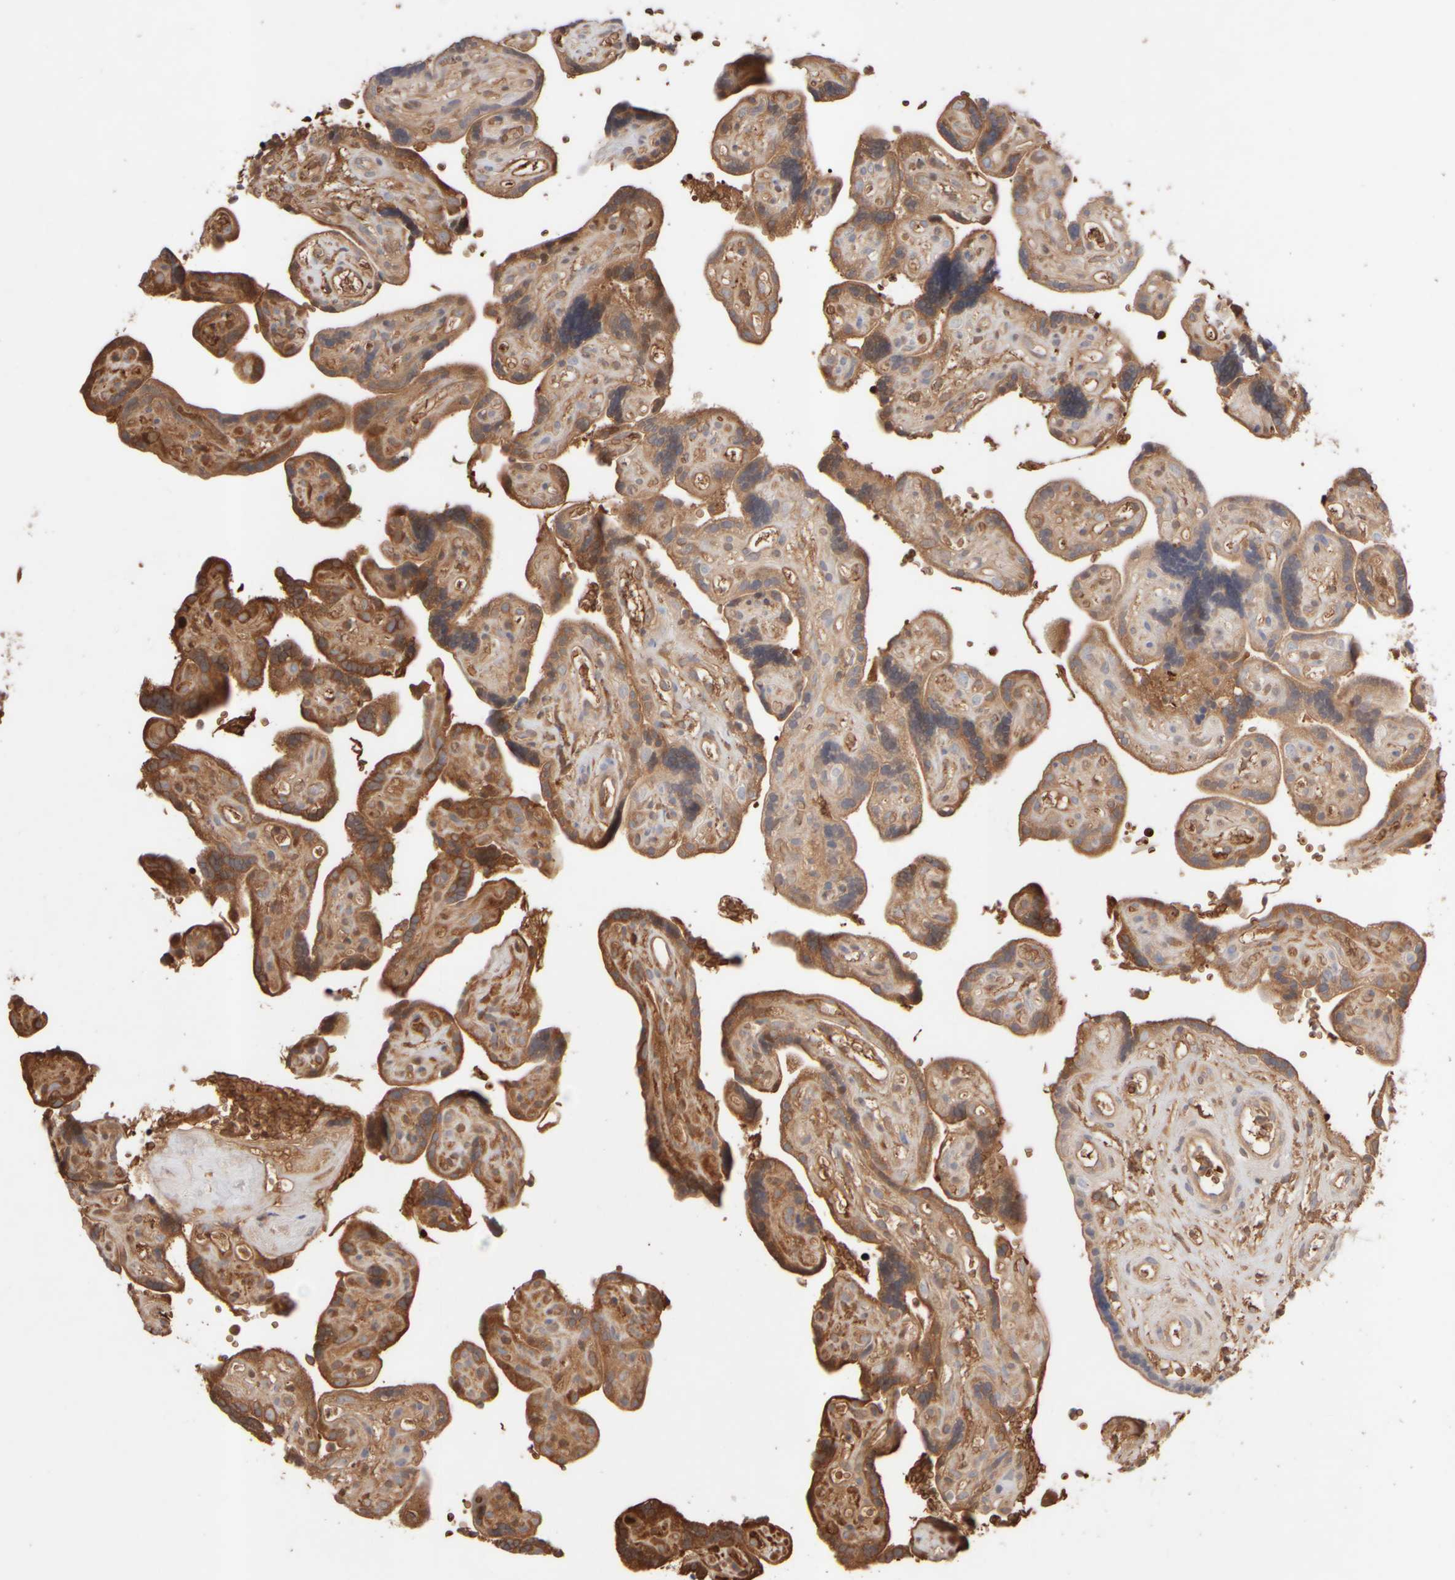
{"staining": {"intensity": "negative", "quantity": "none", "location": "none"}, "tissue": "placenta", "cell_type": "Decidual cells", "image_type": "normal", "snomed": [{"axis": "morphology", "description": "Normal tissue, NOS"}, {"axis": "topography", "description": "Placenta"}], "caption": "Immunohistochemical staining of benign human placenta shows no significant staining in decidual cells.", "gene": "MST1", "patient": {"sex": "female", "age": 30}}